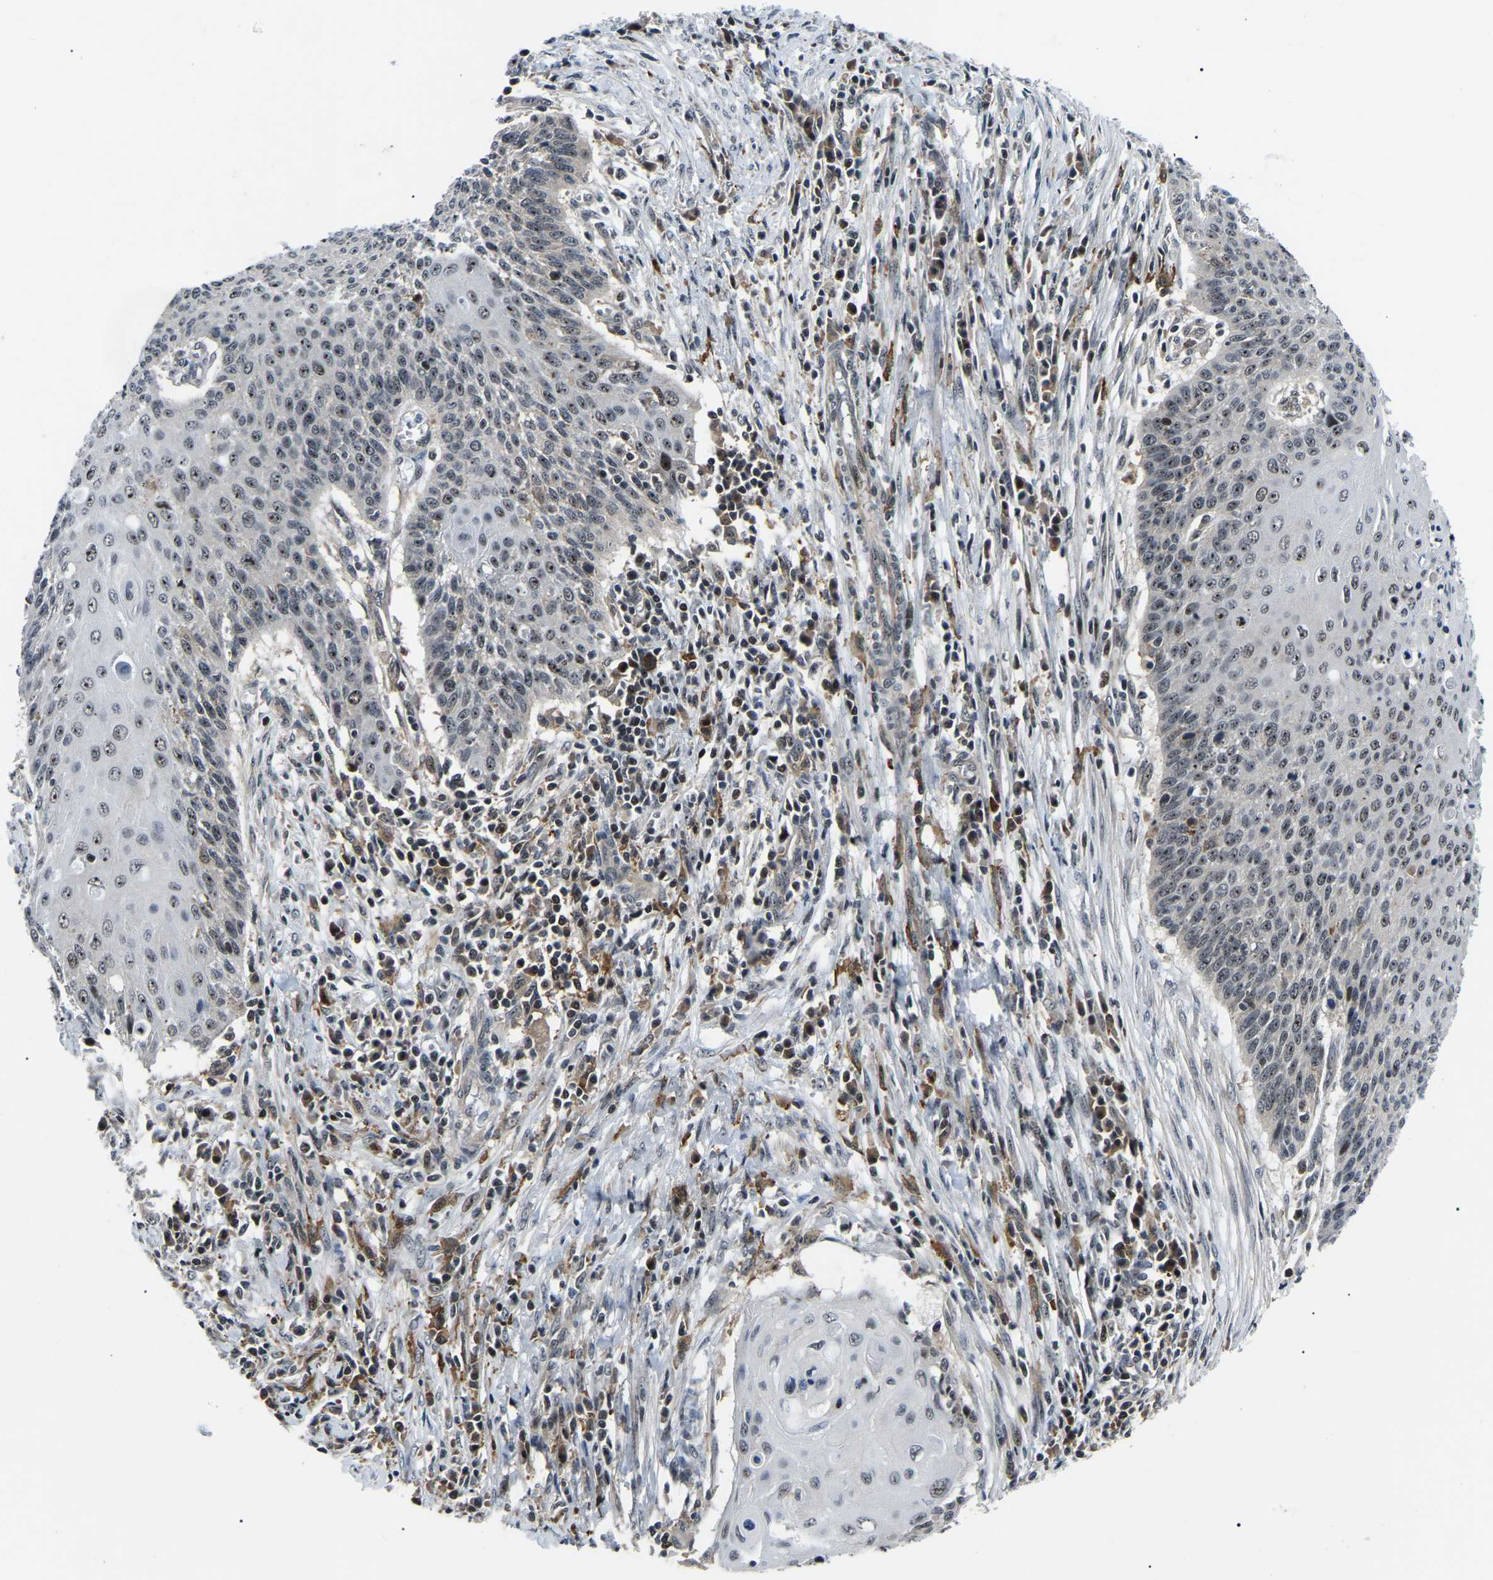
{"staining": {"intensity": "moderate", "quantity": ">75%", "location": "nuclear"}, "tissue": "cervical cancer", "cell_type": "Tumor cells", "image_type": "cancer", "snomed": [{"axis": "morphology", "description": "Squamous cell carcinoma, NOS"}, {"axis": "topography", "description": "Cervix"}], "caption": "Protein analysis of cervical cancer tissue demonstrates moderate nuclear staining in approximately >75% of tumor cells.", "gene": "RRP1B", "patient": {"sex": "female", "age": 39}}